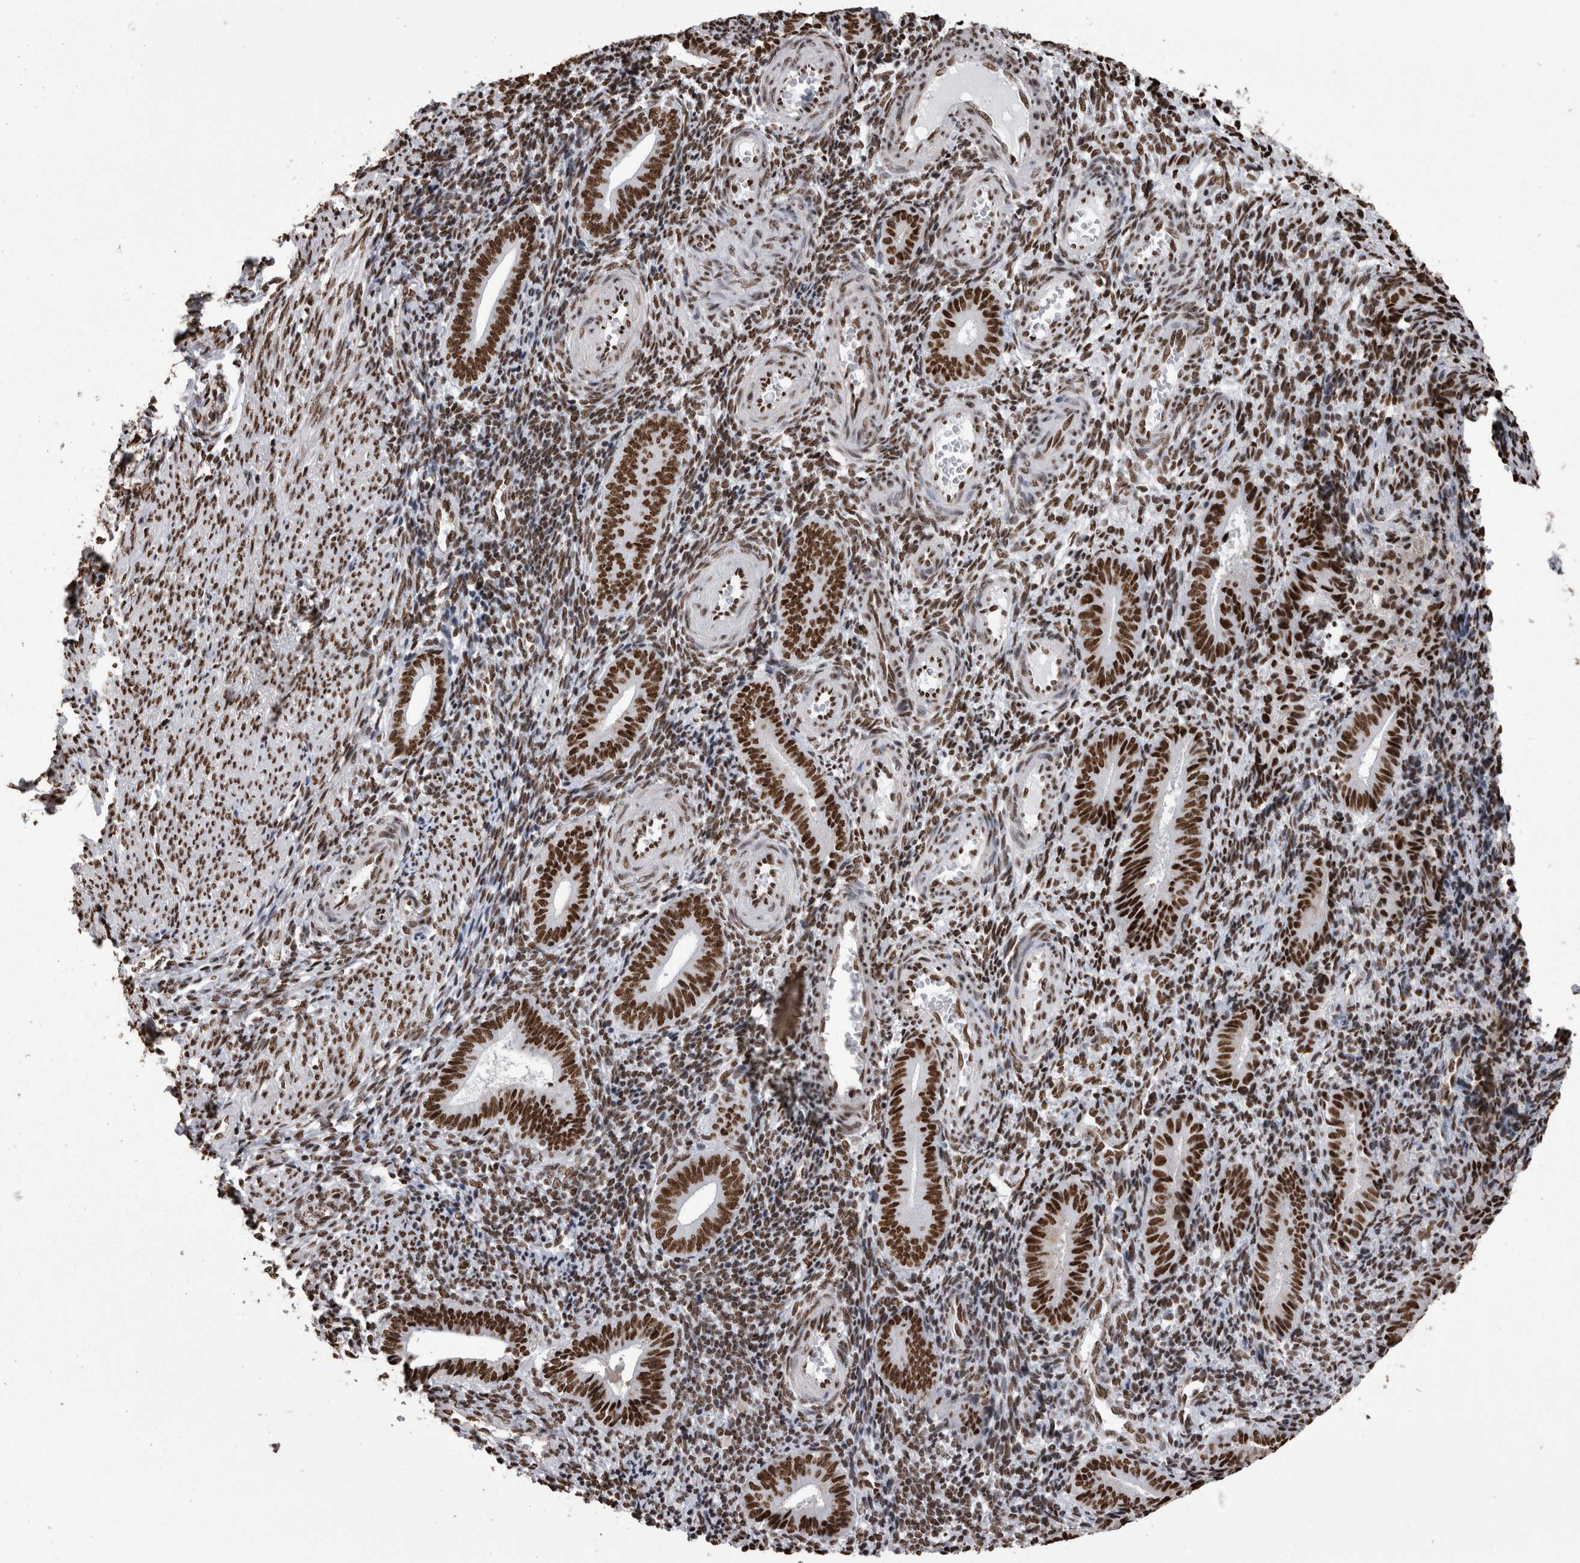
{"staining": {"intensity": "strong", "quantity": "25%-75%", "location": "nuclear"}, "tissue": "endometrium", "cell_type": "Cells in endometrial stroma", "image_type": "normal", "snomed": [{"axis": "morphology", "description": "Normal tissue, NOS"}, {"axis": "topography", "description": "Uterus"}, {"axis": "topography", "description": "Endometrium"}], "caption": "Strong nuclear protein expression is present in approximately 25%-75% of cells in endometrial stroma in endometrium.", "gene": "HNRNPM", "patient": {"sex": "female", "age": 33}}